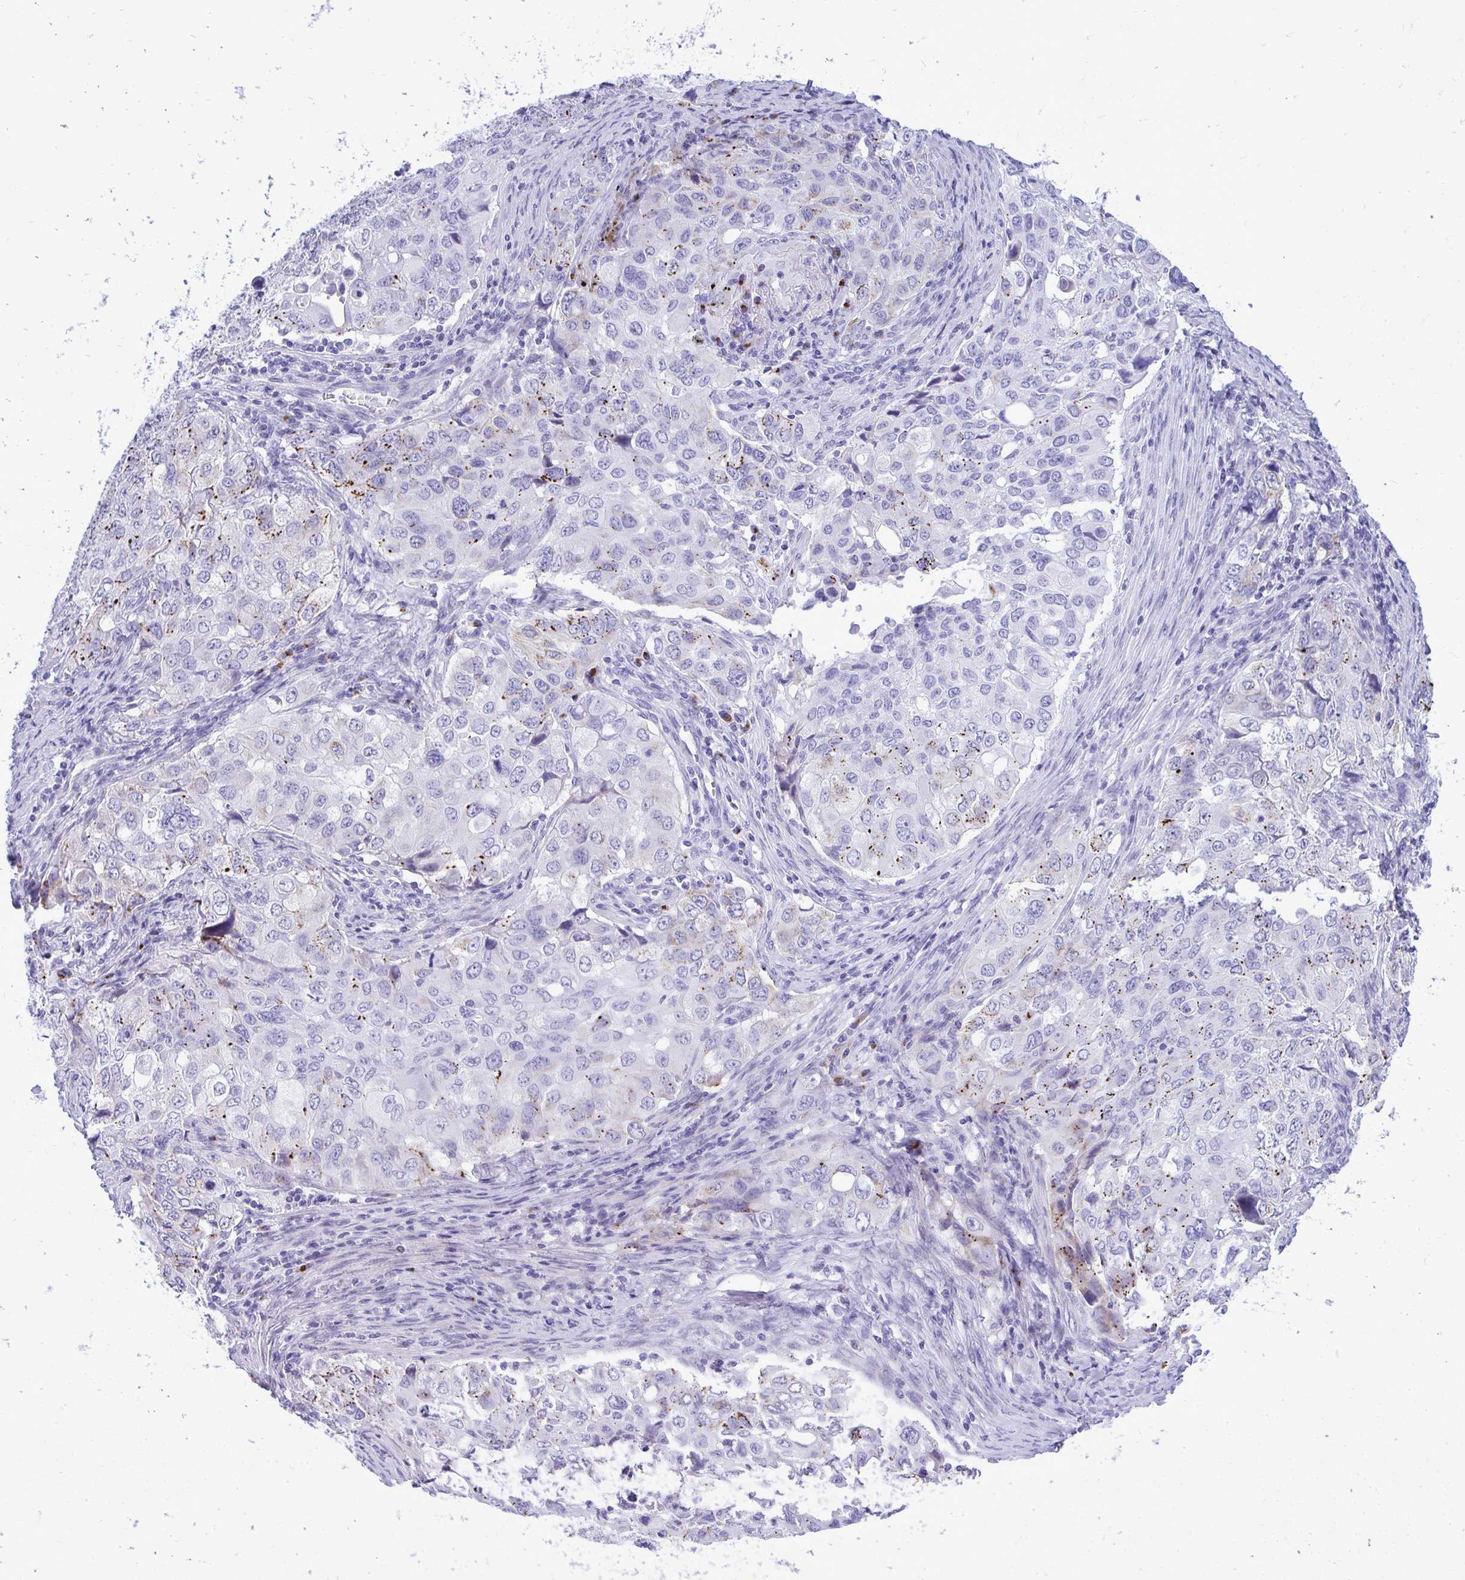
{"staining": {"intensity": "moderate", "quantity": "<25%", "location": "cytoplasmic/membranous"}, "tissue": "lung cancer", "cell_type": "Tumor cells", "image_type": "cancer", "snomed": [{"axis": "morphology", "description": "Adenocarcinoma, NOS"}, {"axis": "morphology", "description": "Adenocarcinoma, metastatic, NOS"}, {"axis": "topography", "description": "Lymph node"}, {"axis": "topography", "description": "Lung"}], "caption": "Immunohistochemistry of lung cancer displays low levels of moderate cytoplasmic/membranous expression in about <25% of tumor cells.", "gene": "ANKDD1B", "patient": {"sex": "female", "age": 42}}